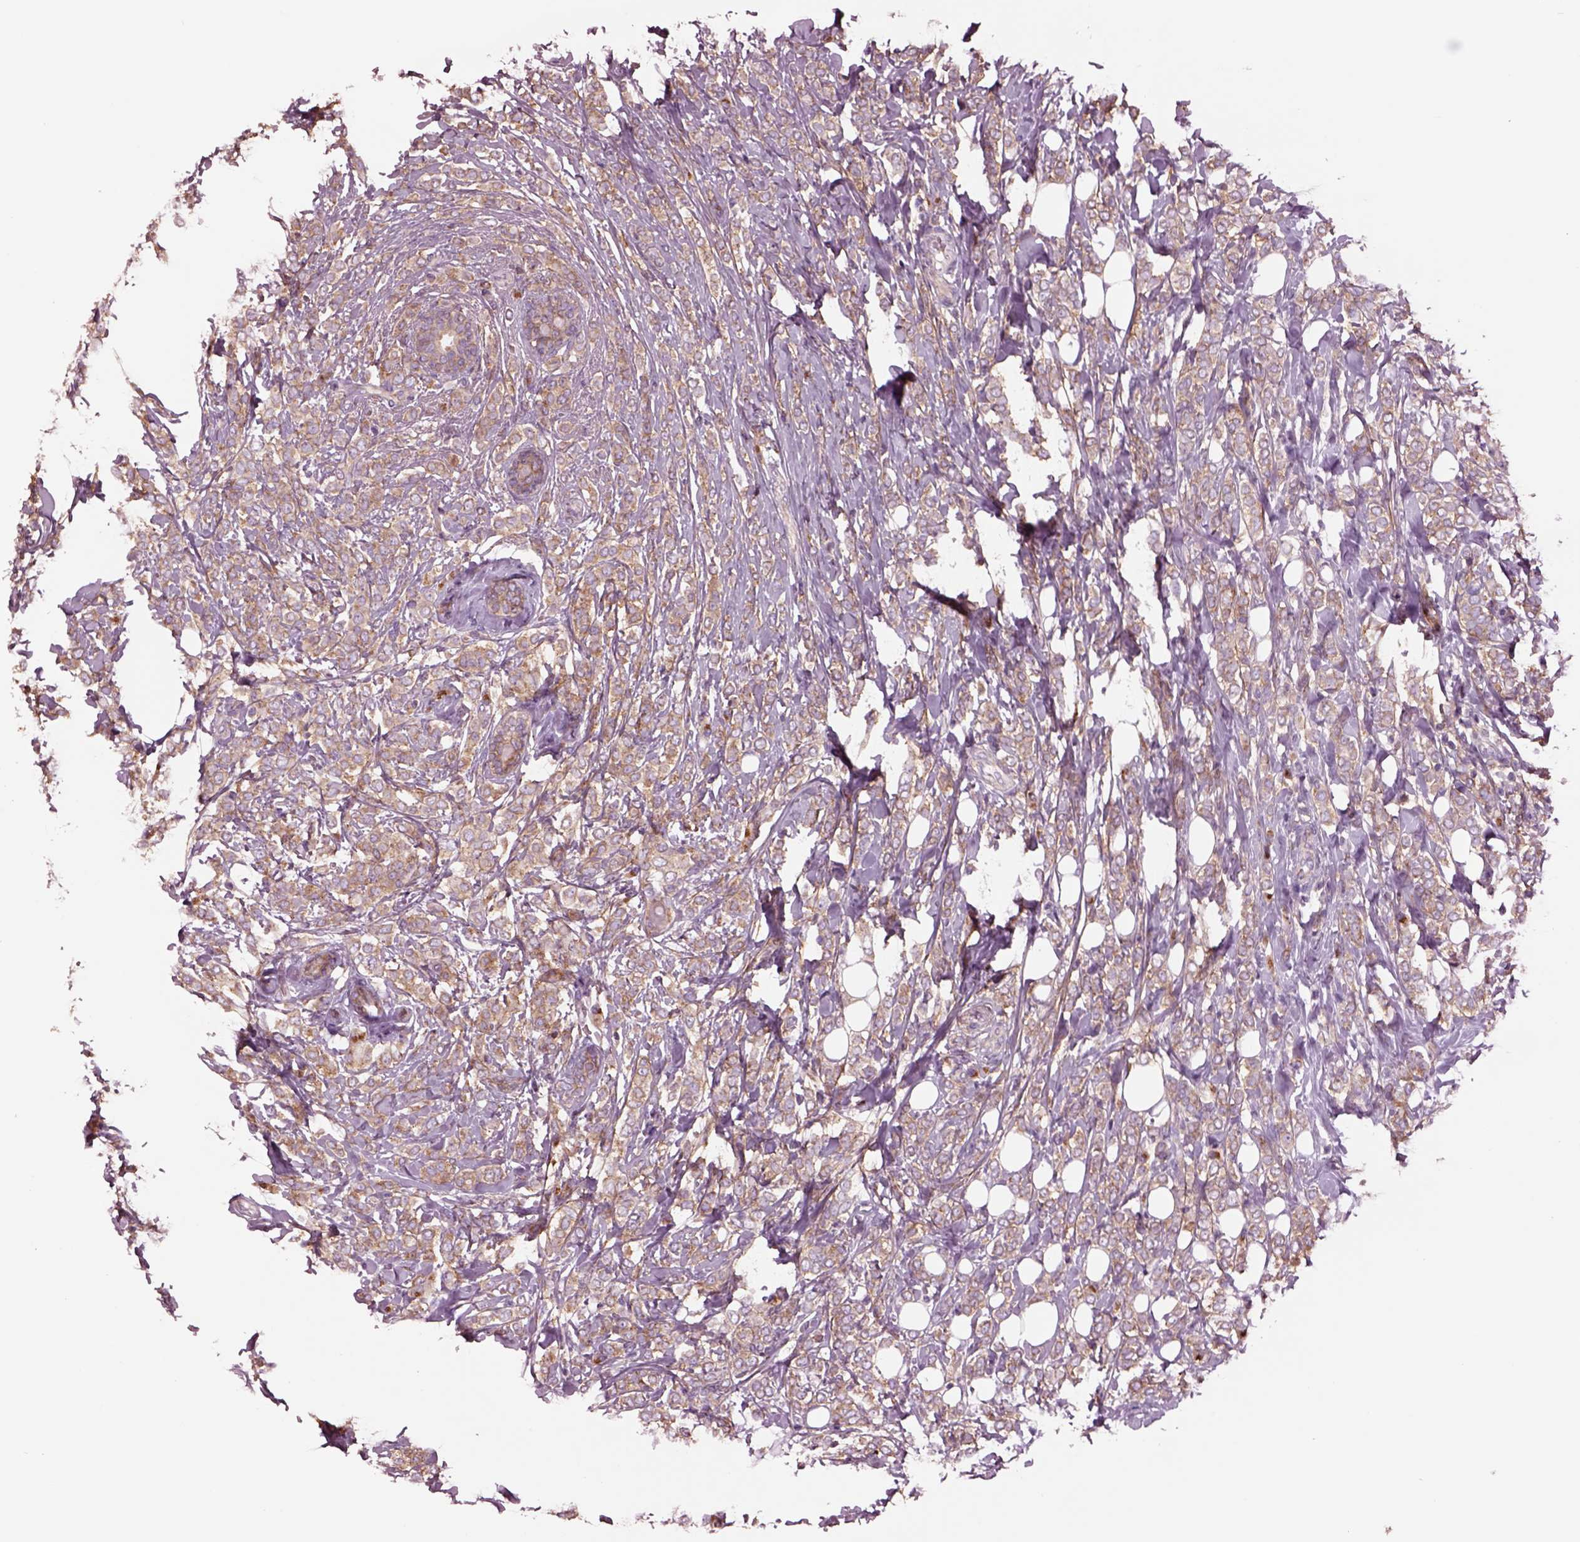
{"staining": {"intensity": "moderate", "quantity": ">75%", "location": "cytoplasmic/membranous"}, "tissue": "breast cancer", "cell_type": "Tumor cells", "image_type": "cancer", "snomed": [{"axis": "morphology", "description": "Lobular carcinoma"}, {"axis": "topography", "description": "Breast"}], "caption": "Immunohistochemistry (IHC) of human lobular carcinoma (breast) shows medium levels of moderate cytoplasmic/membranous positivity in about >75% of tumor cells. Using DAB (3,3'-diaminobenzidine) (brown) and hematoxylin (blue) stains, captured at high magnification using brightfield microscopy.", "gene": "SEC23A", "patient": {"sex": "female", "age": 49}}